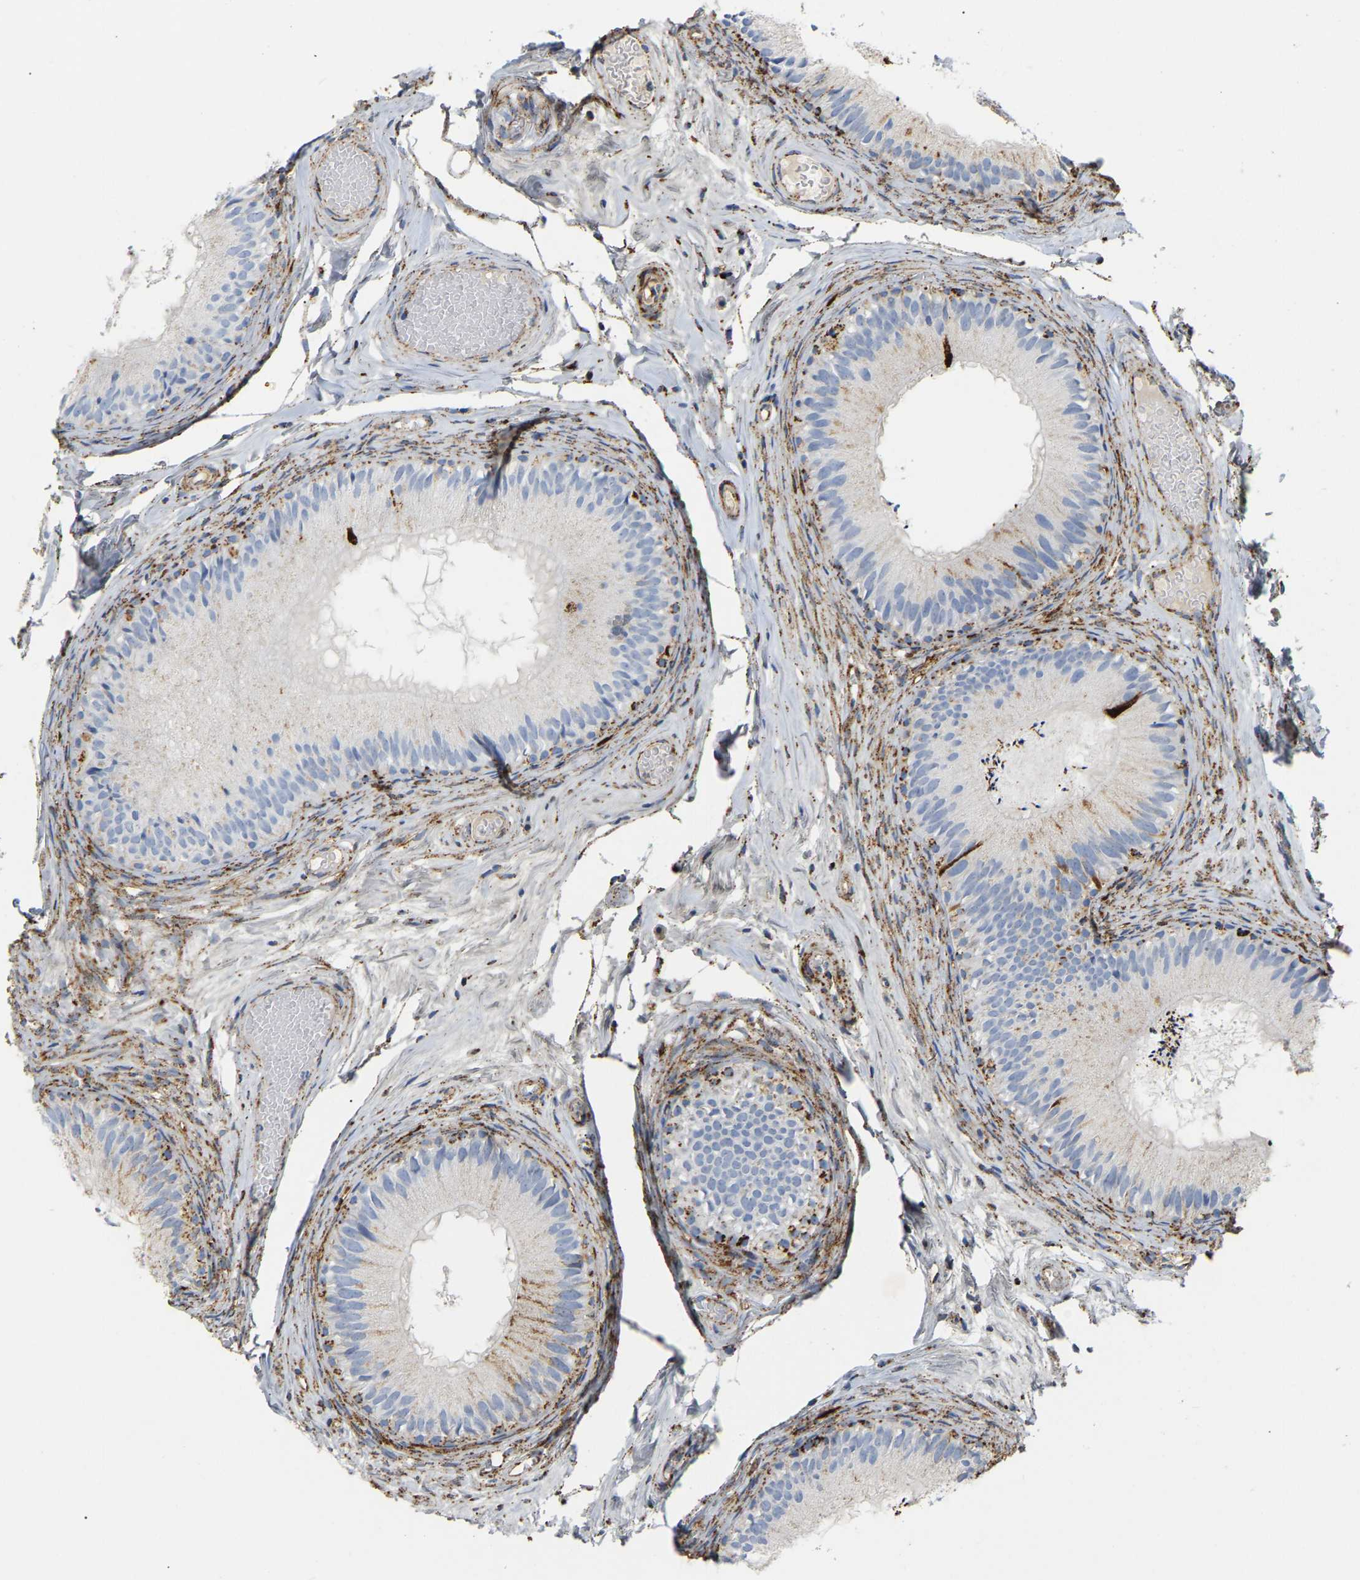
{"staining": {"intensity": "moderate", "quantity": "<25%", "location": "cytoplasmic/membranous"}, "tissue": "epididymis", "cell_type": "Glandular cells", "image_type": "normal", "snomed": [{"axis": "morphology", "description": "Normal tissue, NOS"}, {"axis": "topography", "description": "Epididymis"}], "caption": "Immunohistochemical staining of normal epididymis displays low levels of moderate cytoplasmic/membranous expression in approximately <25% of glandular cells.", "gene": "HIBADH", "patient": {"sex": "male", "age": 46}}